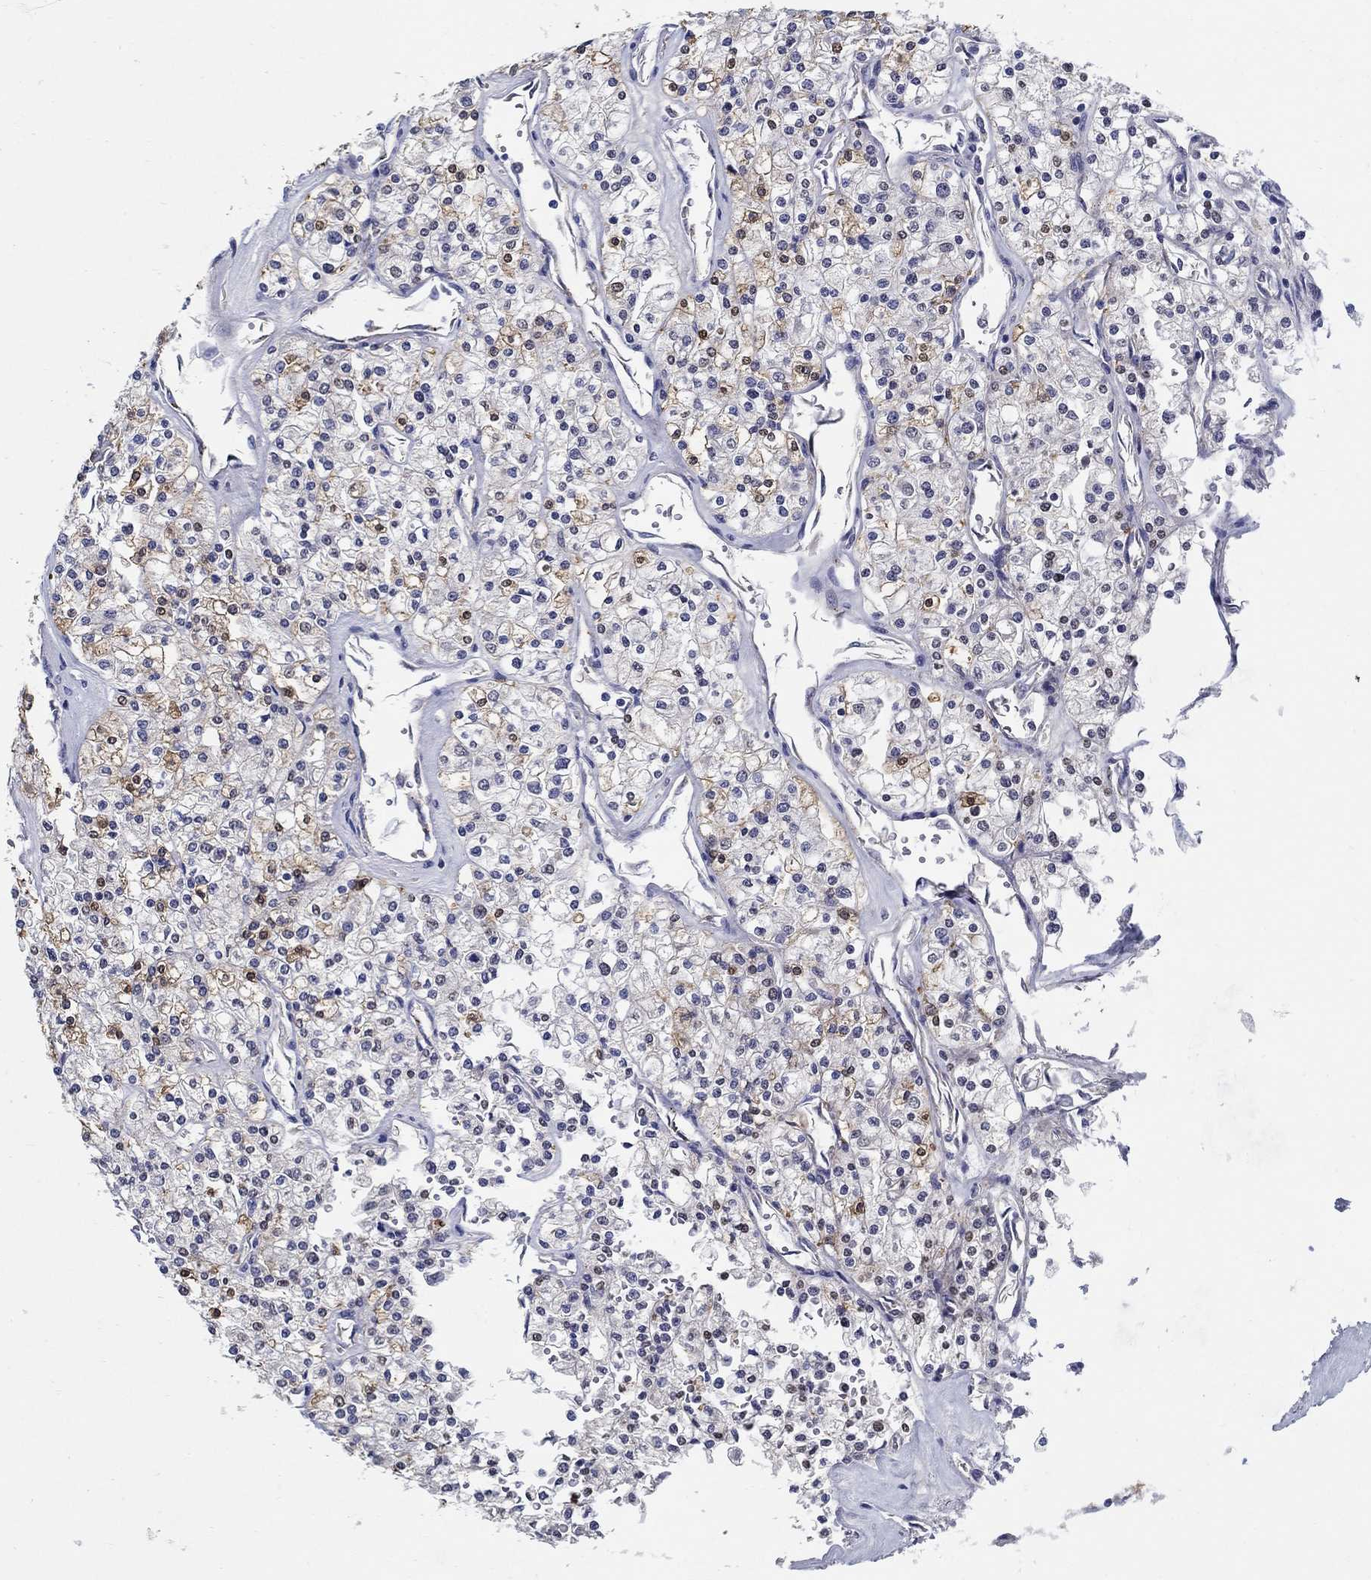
{"staining": {"intensity": "negative", "quantity": "none", "location": "none"}, "tissue": "renal cancer", "cell_type": "Tumor cells", "image_type": "cancer", "snomed": [{"axis": "morphology", "description": "Adenocarcinoma, NOS"}, {"axis": "topography", "description": "Kidney"}], "caption": "There is no significant expression in tumor cells of renal cancer (adenocarcinoma).", "gene": "CRYGD", "patient": {"sex": "male", "age": 80}}